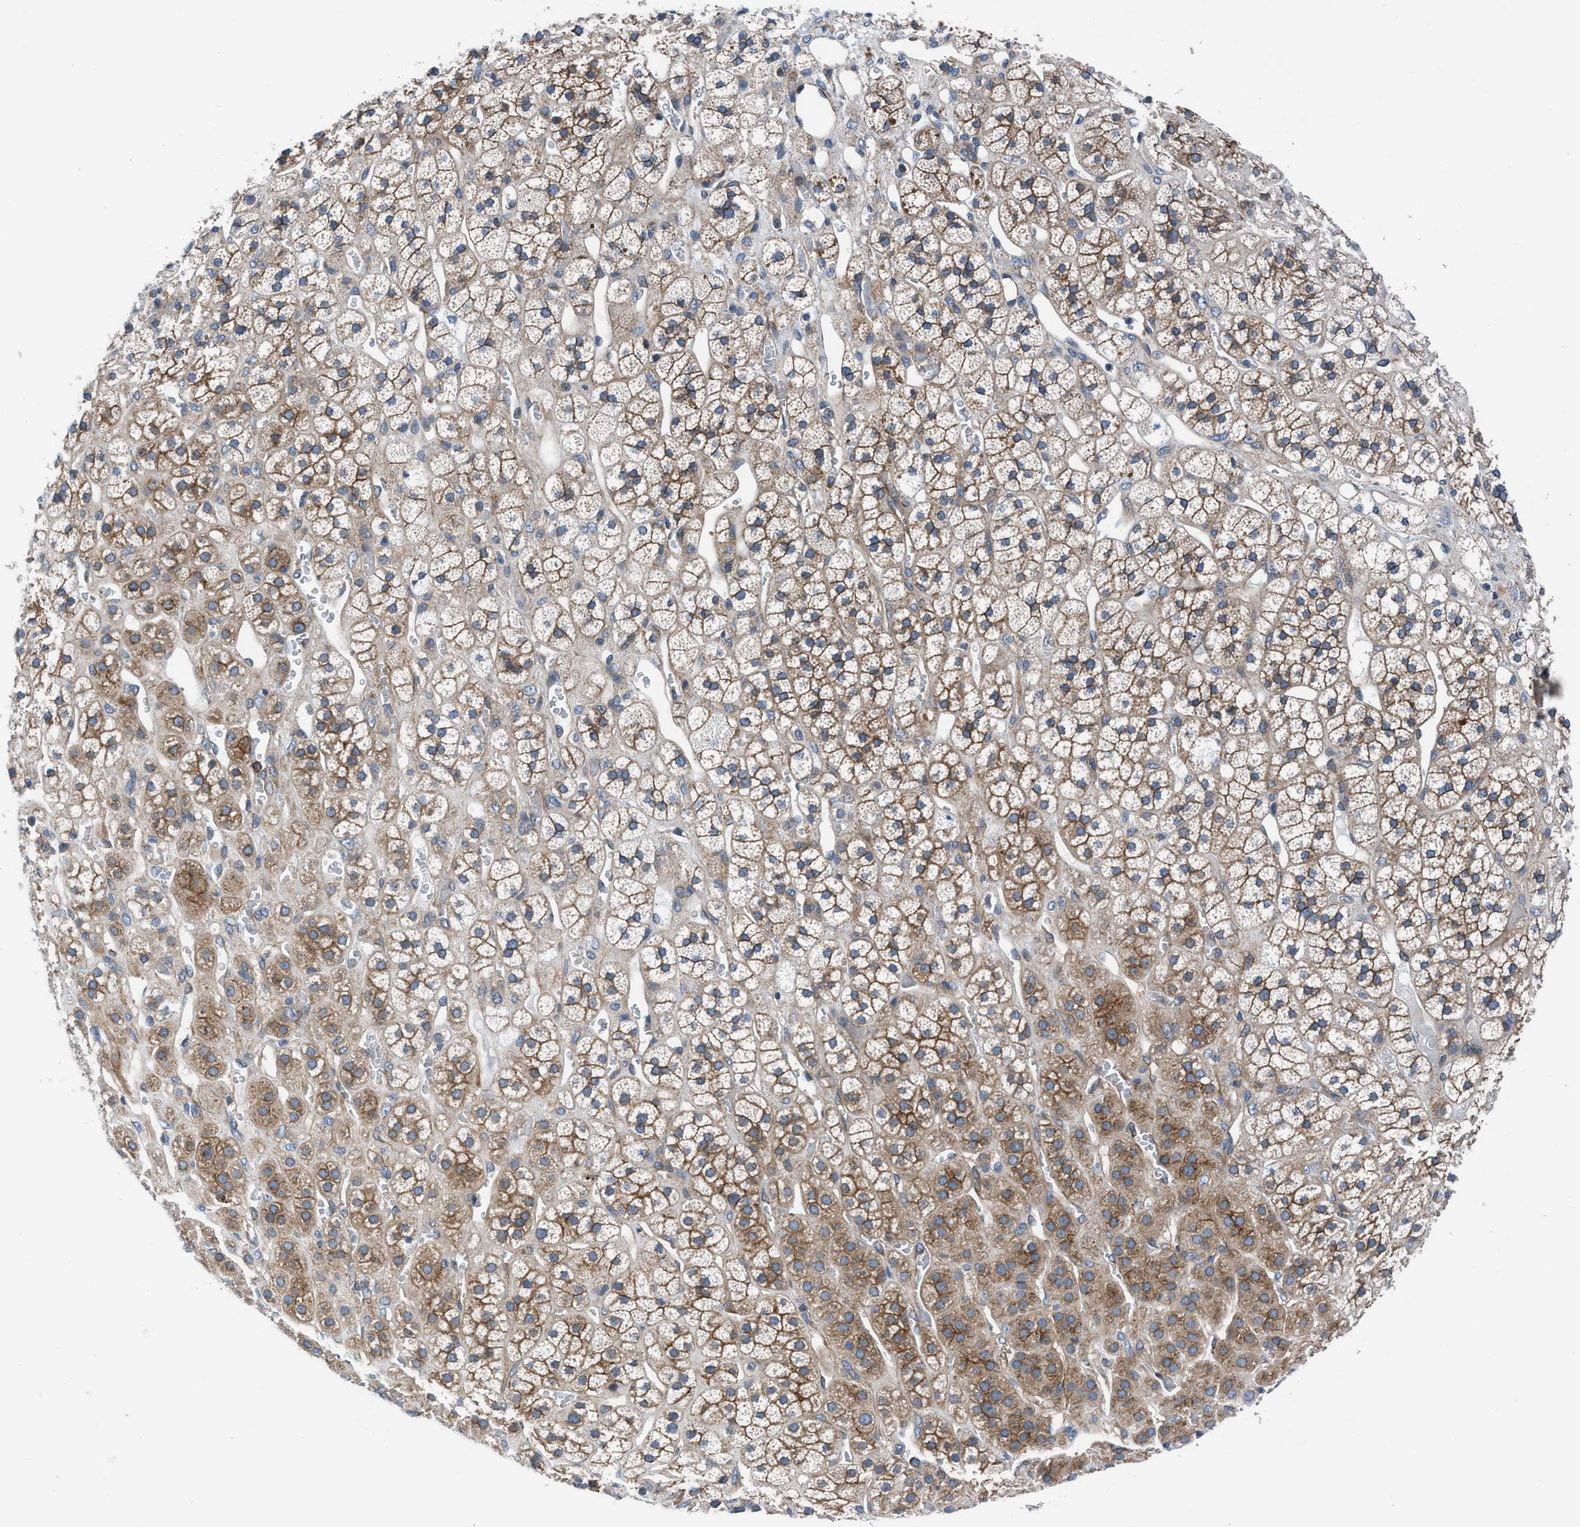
{"staining": {"intensity": "moderate", "quantity": ">75%", "location": "cytoplasmic/membranous"}, "tissue": "adrenal gland", "cell_type": "Glandular cells", "image_type": "normal", "snomed": [{"axis": "morphology", "description": "Normal tissue, NOS"}, {"axis": "topography", "description": "Adrenal gland"}], "caption": "Brown immunohistochemical staining in unremarkable adrenal gland exhibits moderate cytoplasmic/membranous expression in about >75% of glandular cells. (DAB (3,3'-diaminobenzidine) = brown stain, brightfield microscopy at high magnification).", "gene": "TRIP4", "patient": {"sex": "male", "age": 56}}